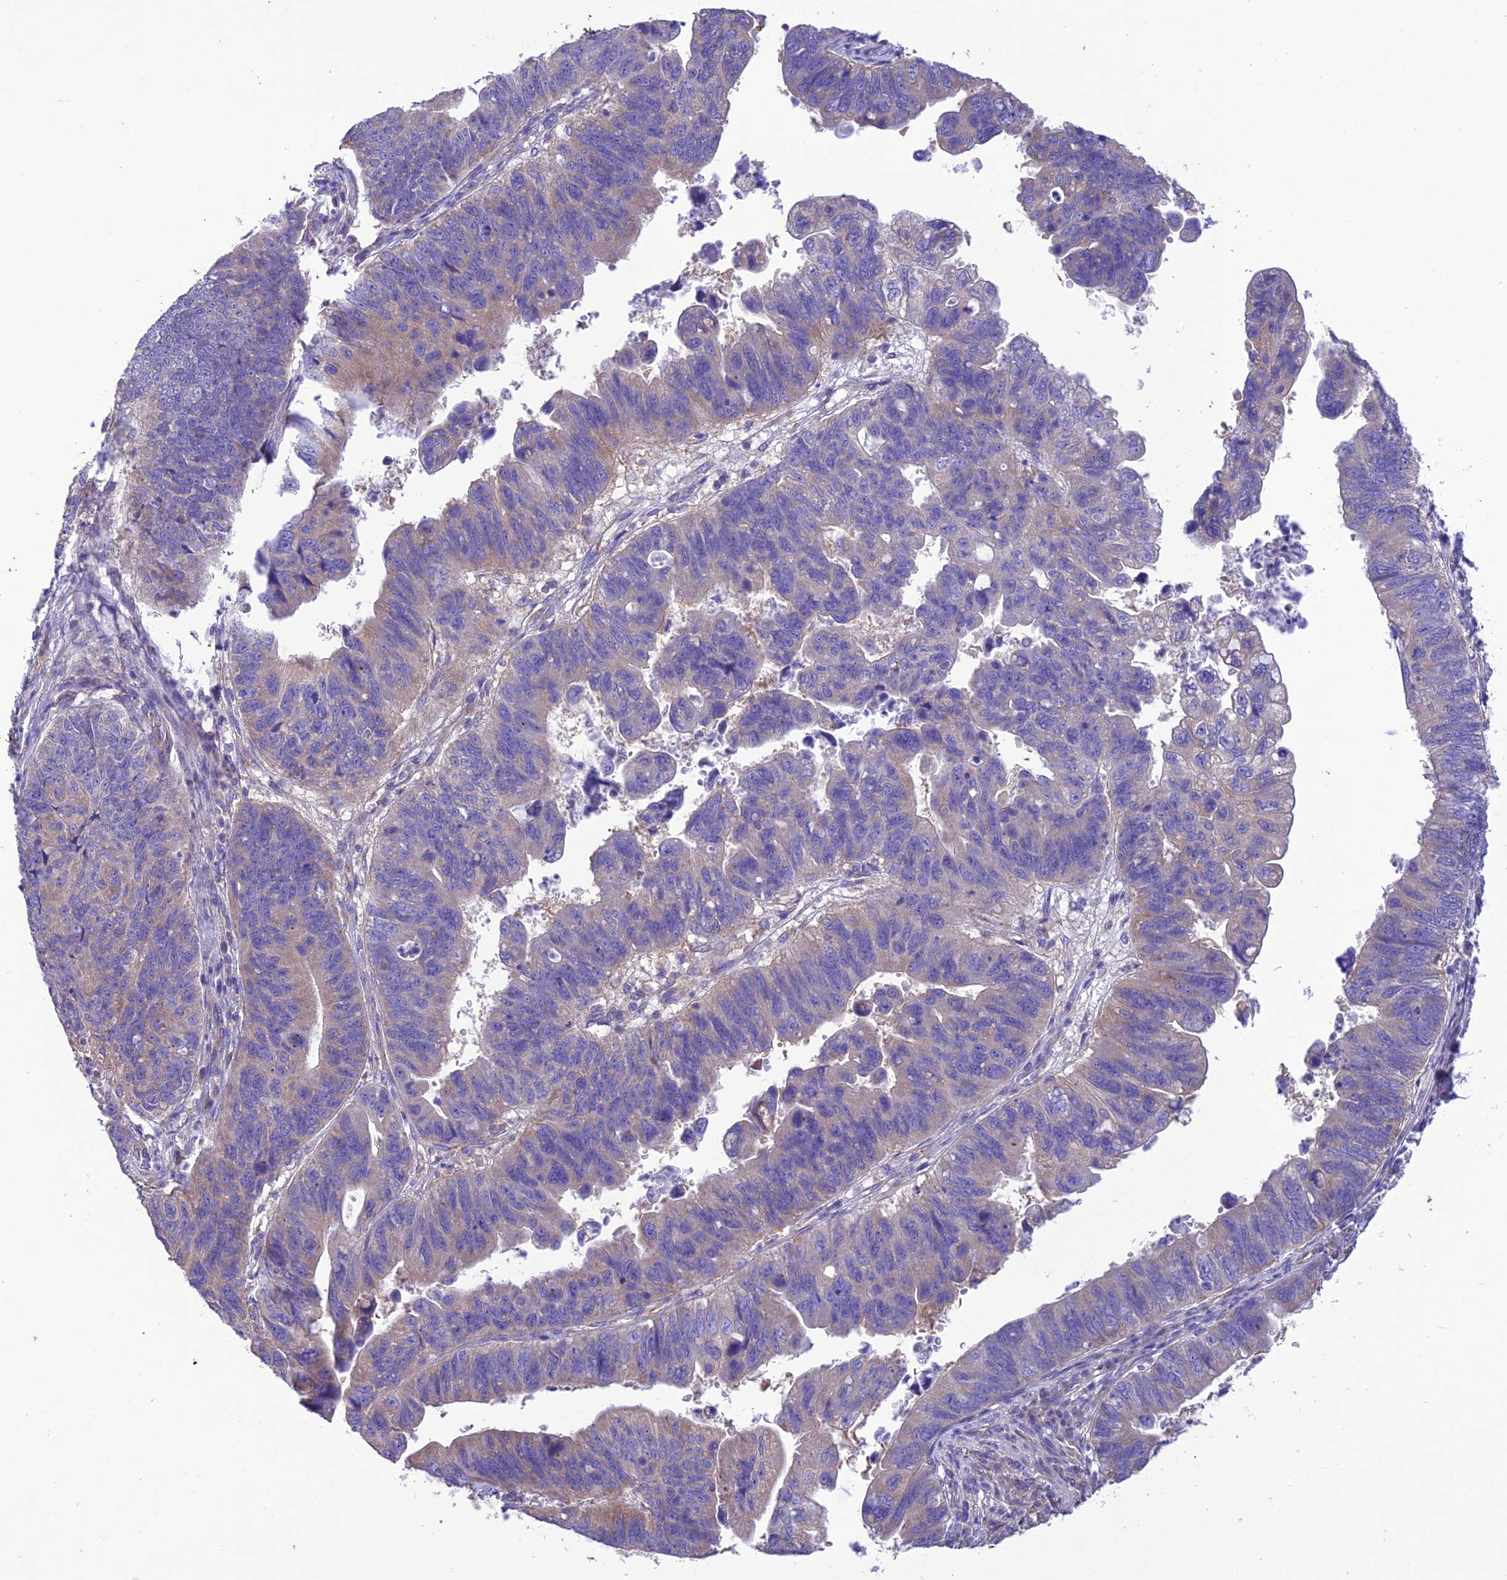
{"staining": {"intensity": "weak", "quantity": "<25%", "location": "cytoplasmic/membranous"}, "tissue": "stomach cancer", "cell_type": "Tumor cells", "image_type": "cancer", "snomed": [{"axis": "morphology", "description": "Adenocarcinoma, NOS"}, {"axis": "topography", "description": "Stomach"}], "caption": "Immunohistochemical staining of stomach adenocarcinoma shows no significant expression in tumor cells.", "gene": "MAP3K12", "patient": {"sex": "male", "age": 59}}